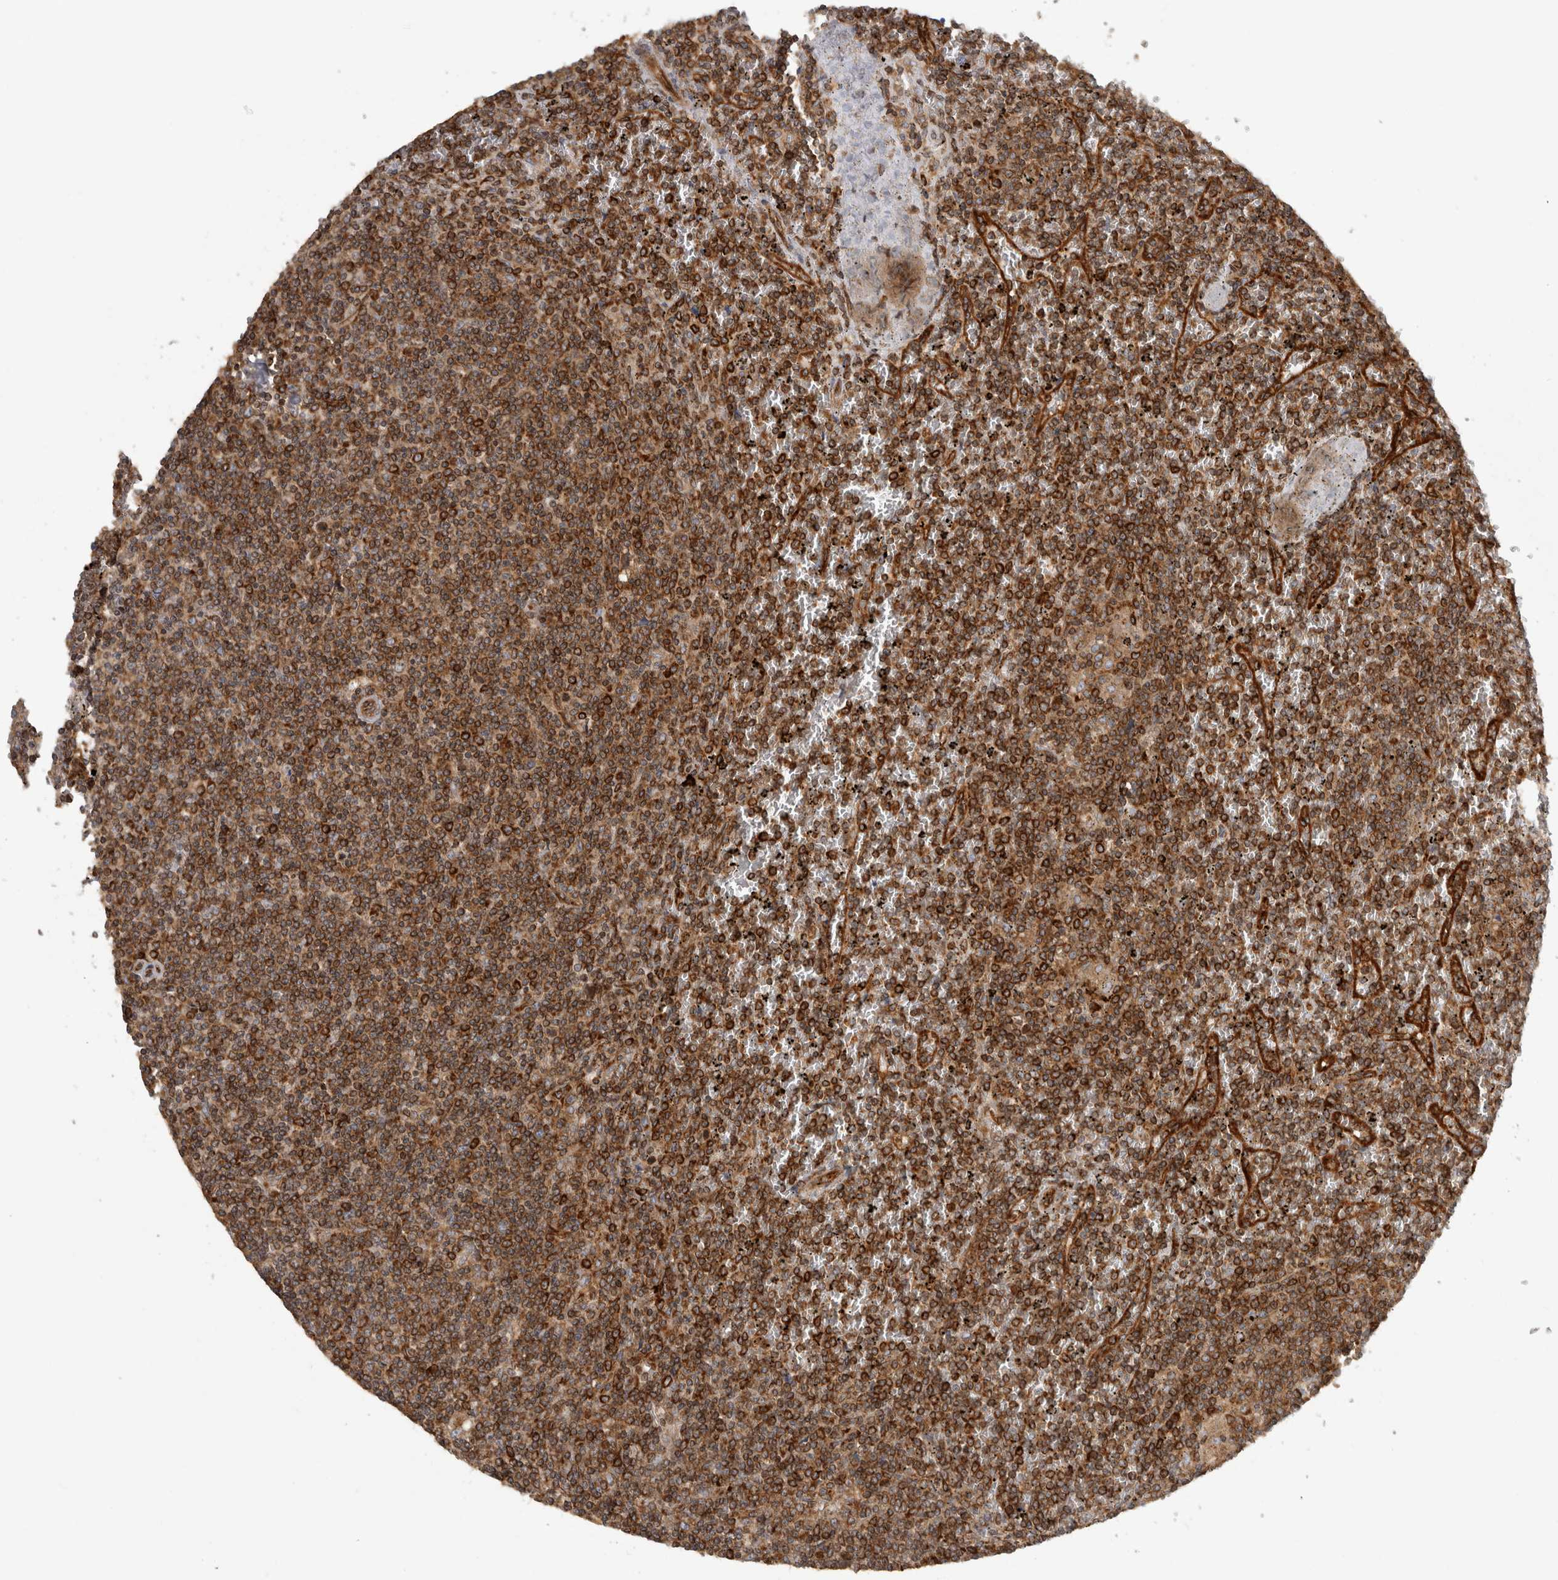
{"staining": {"intensity": "strong", "quantity": ">75%", "location": "cytoplasmic/membranous"}, "tissue": "lymphoma", "cell_type": "Tumor cells", "image_type": "cancer", "snomed": [{"axis": "morphology", "description": "Malignant lymphoma, non-Hodgkin's type, Low grade"}, {"axis": "topography", "description": "Spleen"}], "caption": "Protein expression analysis of human lymphoma reveals strong cytoplasmic/membranous positivity in approximately >75% of tumor cells.", "gene": "HLA-E", "patient": {"sex": "female", "age": 19}}